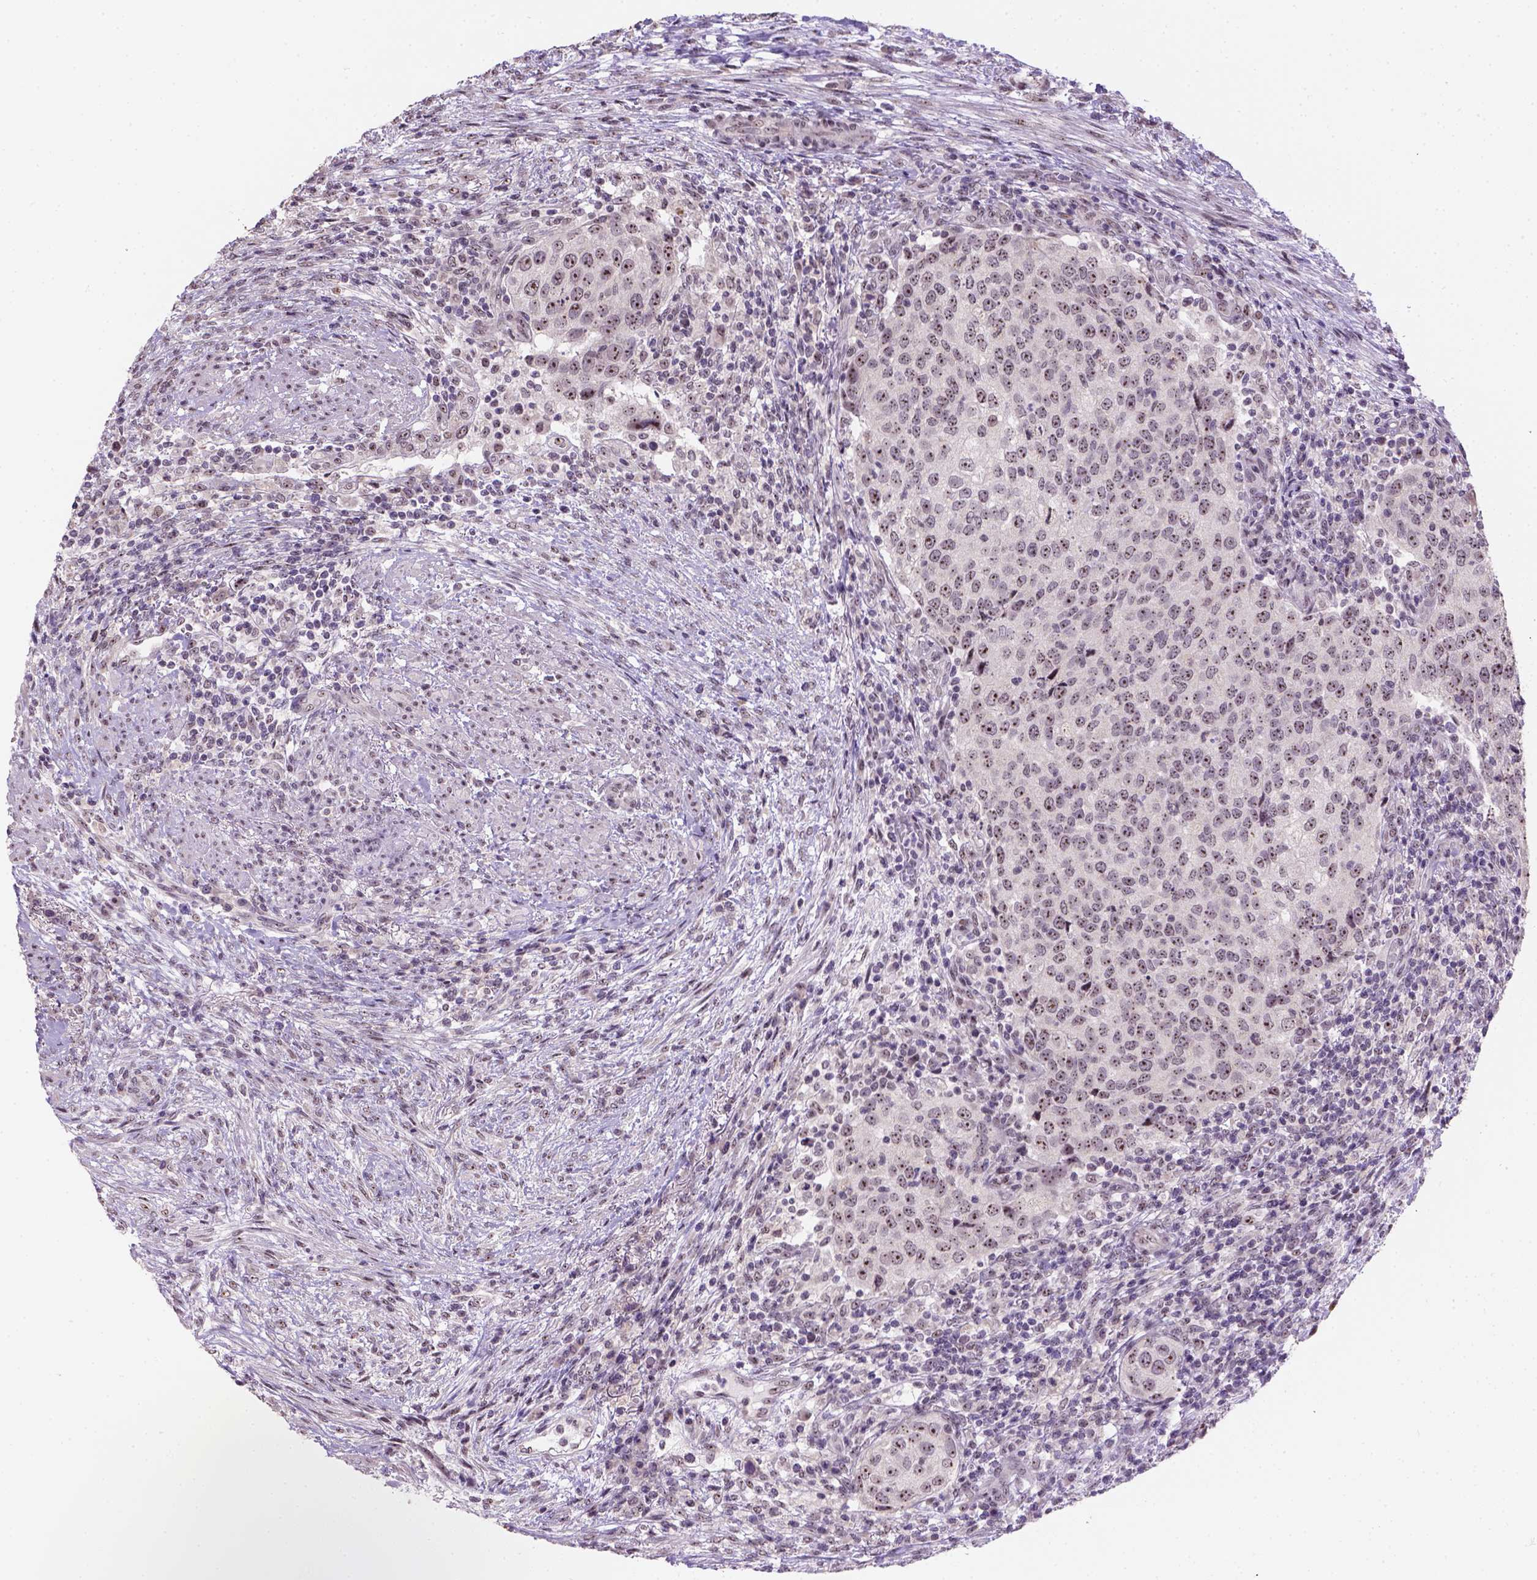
{"staining": {"intensity": "strong", "quantity": ">75%", "location": "nuclear"}, "tissue": "urothelial cancer", "cell_type": "Tumor cells", "image_type": "cancer", "snomed": [{"axis": "morphology", "description": "Urothelial carcinoma, High grade"}, {"axis": "topography", "description": "Urinary bladder"}], "caption": "About >75% of tumor cells in human urothelial cancer show strong nuclear protein positivity as visualized by brown immunohistochemical staining.", "gene": "DDX50", "patient": {"sex": "female", "age": 78}}